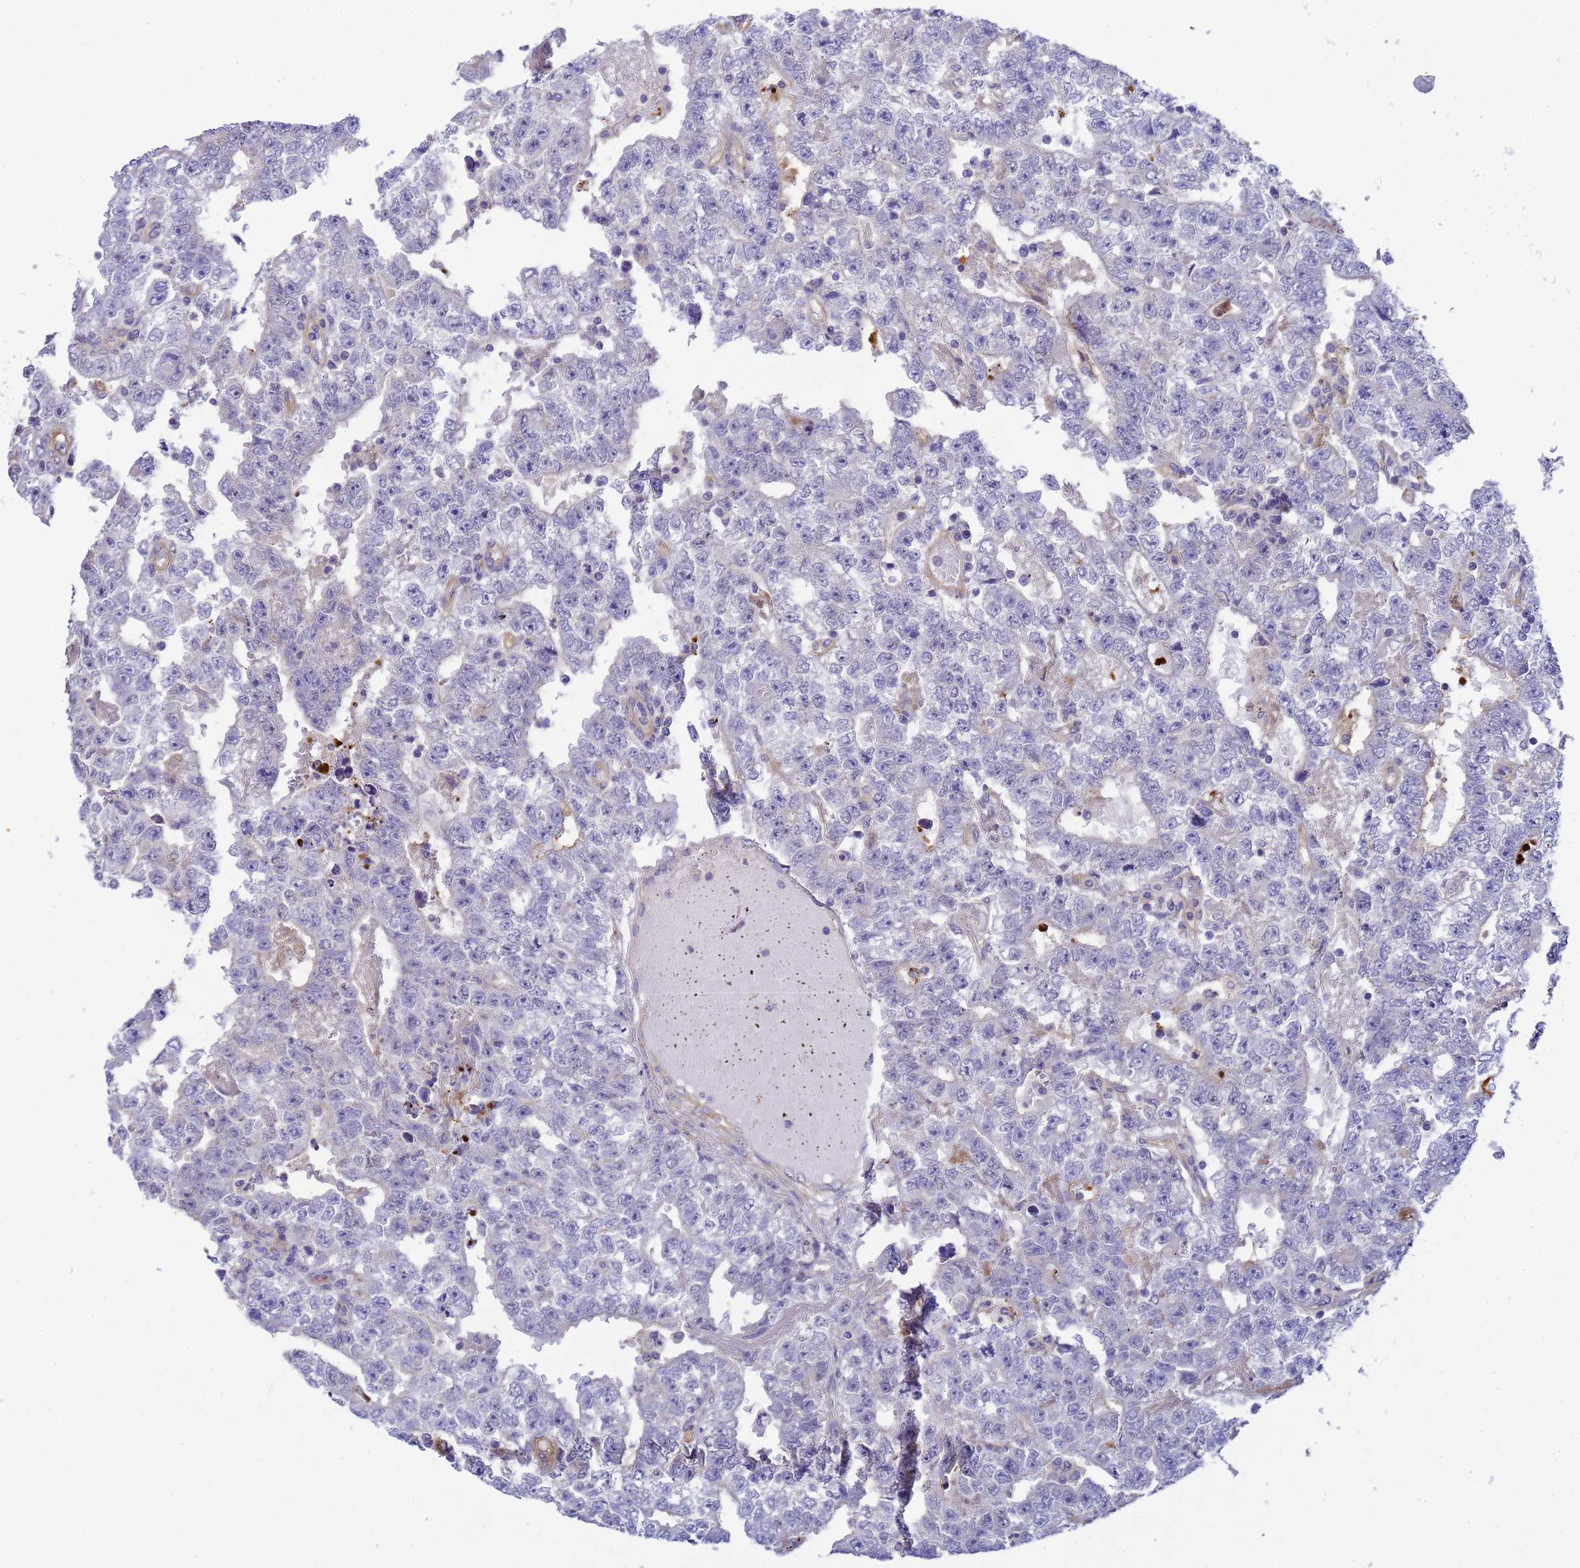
{"staining": {"intensity": "negative", "quantity": "none", "location": "none"}, "tissue": "testis cancer", "cell_type": "Tumor cells", "image_type": "cancer", "snomed": [{"axis": "morphology", "description": "Carcinoma, Embryonal, NOS"}, {"axis": "topography", "description": "Testis"}], "caption": "DAB (3,3'-diaminobenzidine) immunohistochemical staining of human testis cancer displays no significant positivity in tumor cells. The staining was performed using DAB to visualize the protein expression in brown, while the nuclei were stained in blue with hematoxylin (Magnification: 20x).", "gene": "MYL12A", "patient": {"sex": "male", "age": 25}}